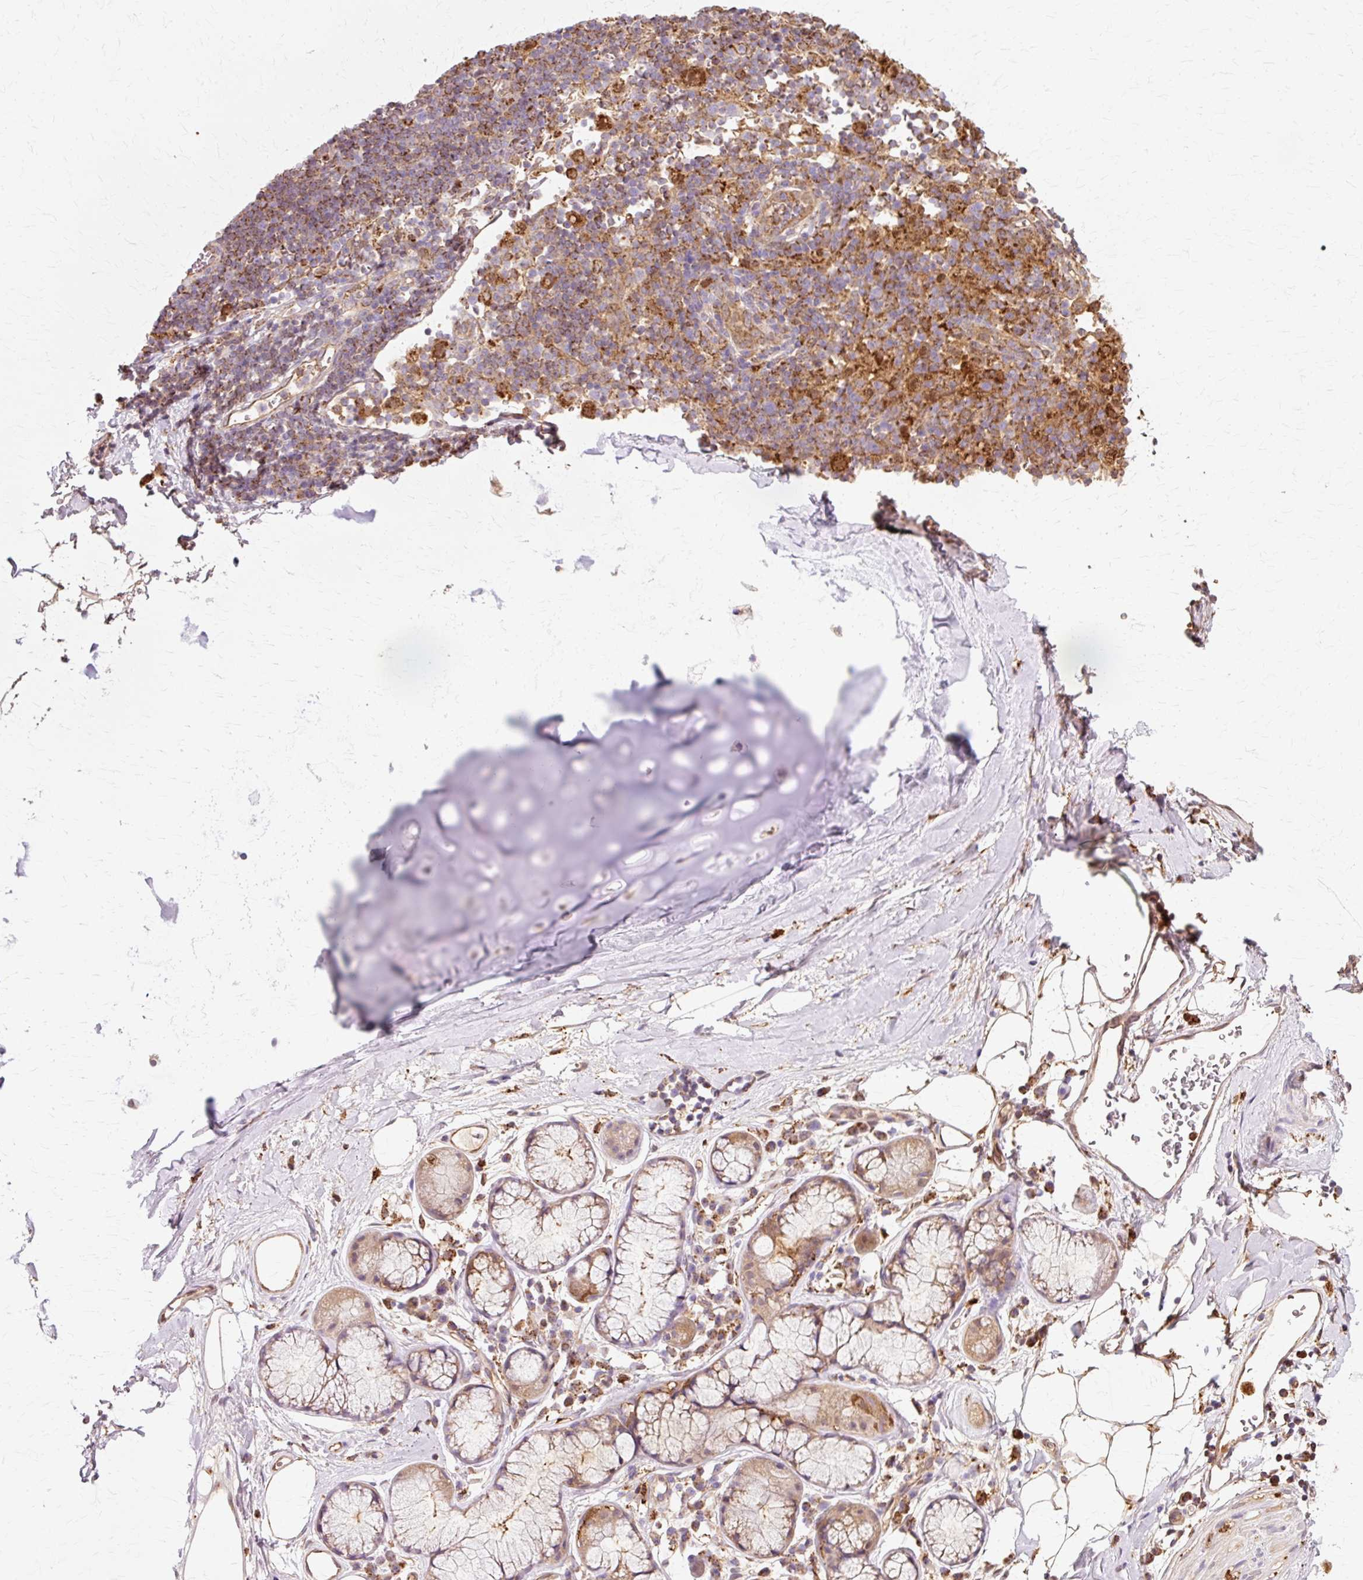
{"staining": {"intensity": "weak", "quantity": ">75%", "location": "cytoplasmic/membranous"}, "tissue": "adipose tissue", "cell_type": "Adipocytes", "image_type": "normal", "snomed": [{"axis": "morphology", "description": "Normal tissue, NOS"}, {"axis": "topography", "description": "Cartilage tissue"}, {"axis": "topography", "description": "Bronchus"}], "caption": "Immunohistochemical staining of normal adipose tissue demonstrates >75% levels of weak cytoplasmic/membranous protein staining in about >75% of adipocytes.", "gene": "GPX1", "patient": {"sex": "male", "age": 58}}